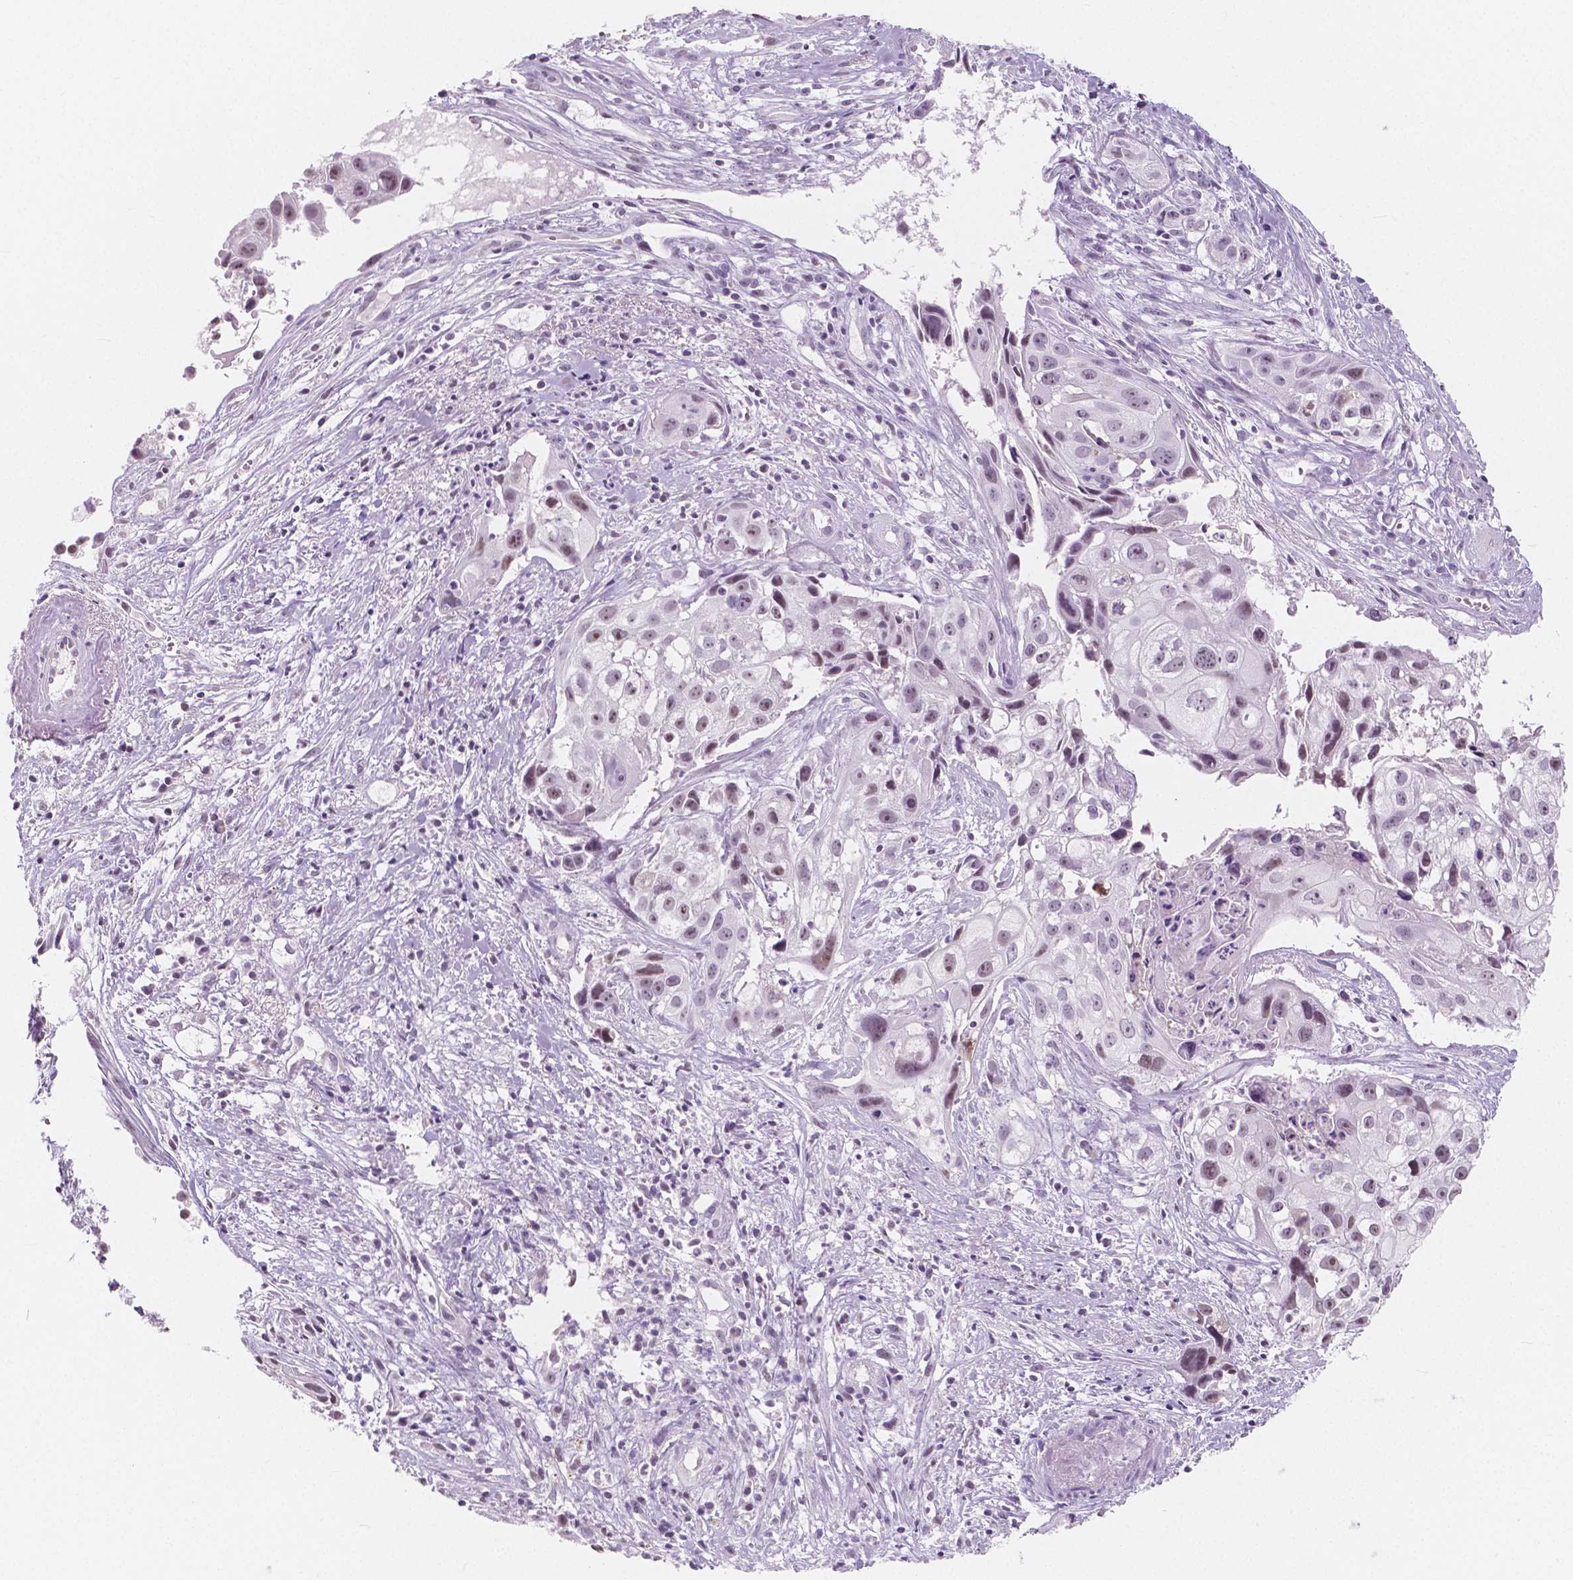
{"staining": {"intensity": "moderate", "quantity": "25%-75%", "location": "nuclear"}, "tissue": "cervical cancer", "cell_type": "Tumor cells", "image_type": "cancer", "snomed": [{"axis": "morphology", "description": "Squamous cell carcinoma, NOS"}, {"axis": "topography", "description": "Cervix"}], "caption": "Approximately 25%-75% of tumor cells in cervical cancer (squamous cell carcinoma) demonstrate moderate nuclear protein staining as visualized by brown immunohistochemical staining.", "gene": "NOLC1", "patient": {"sex": "female", "age": 53}}